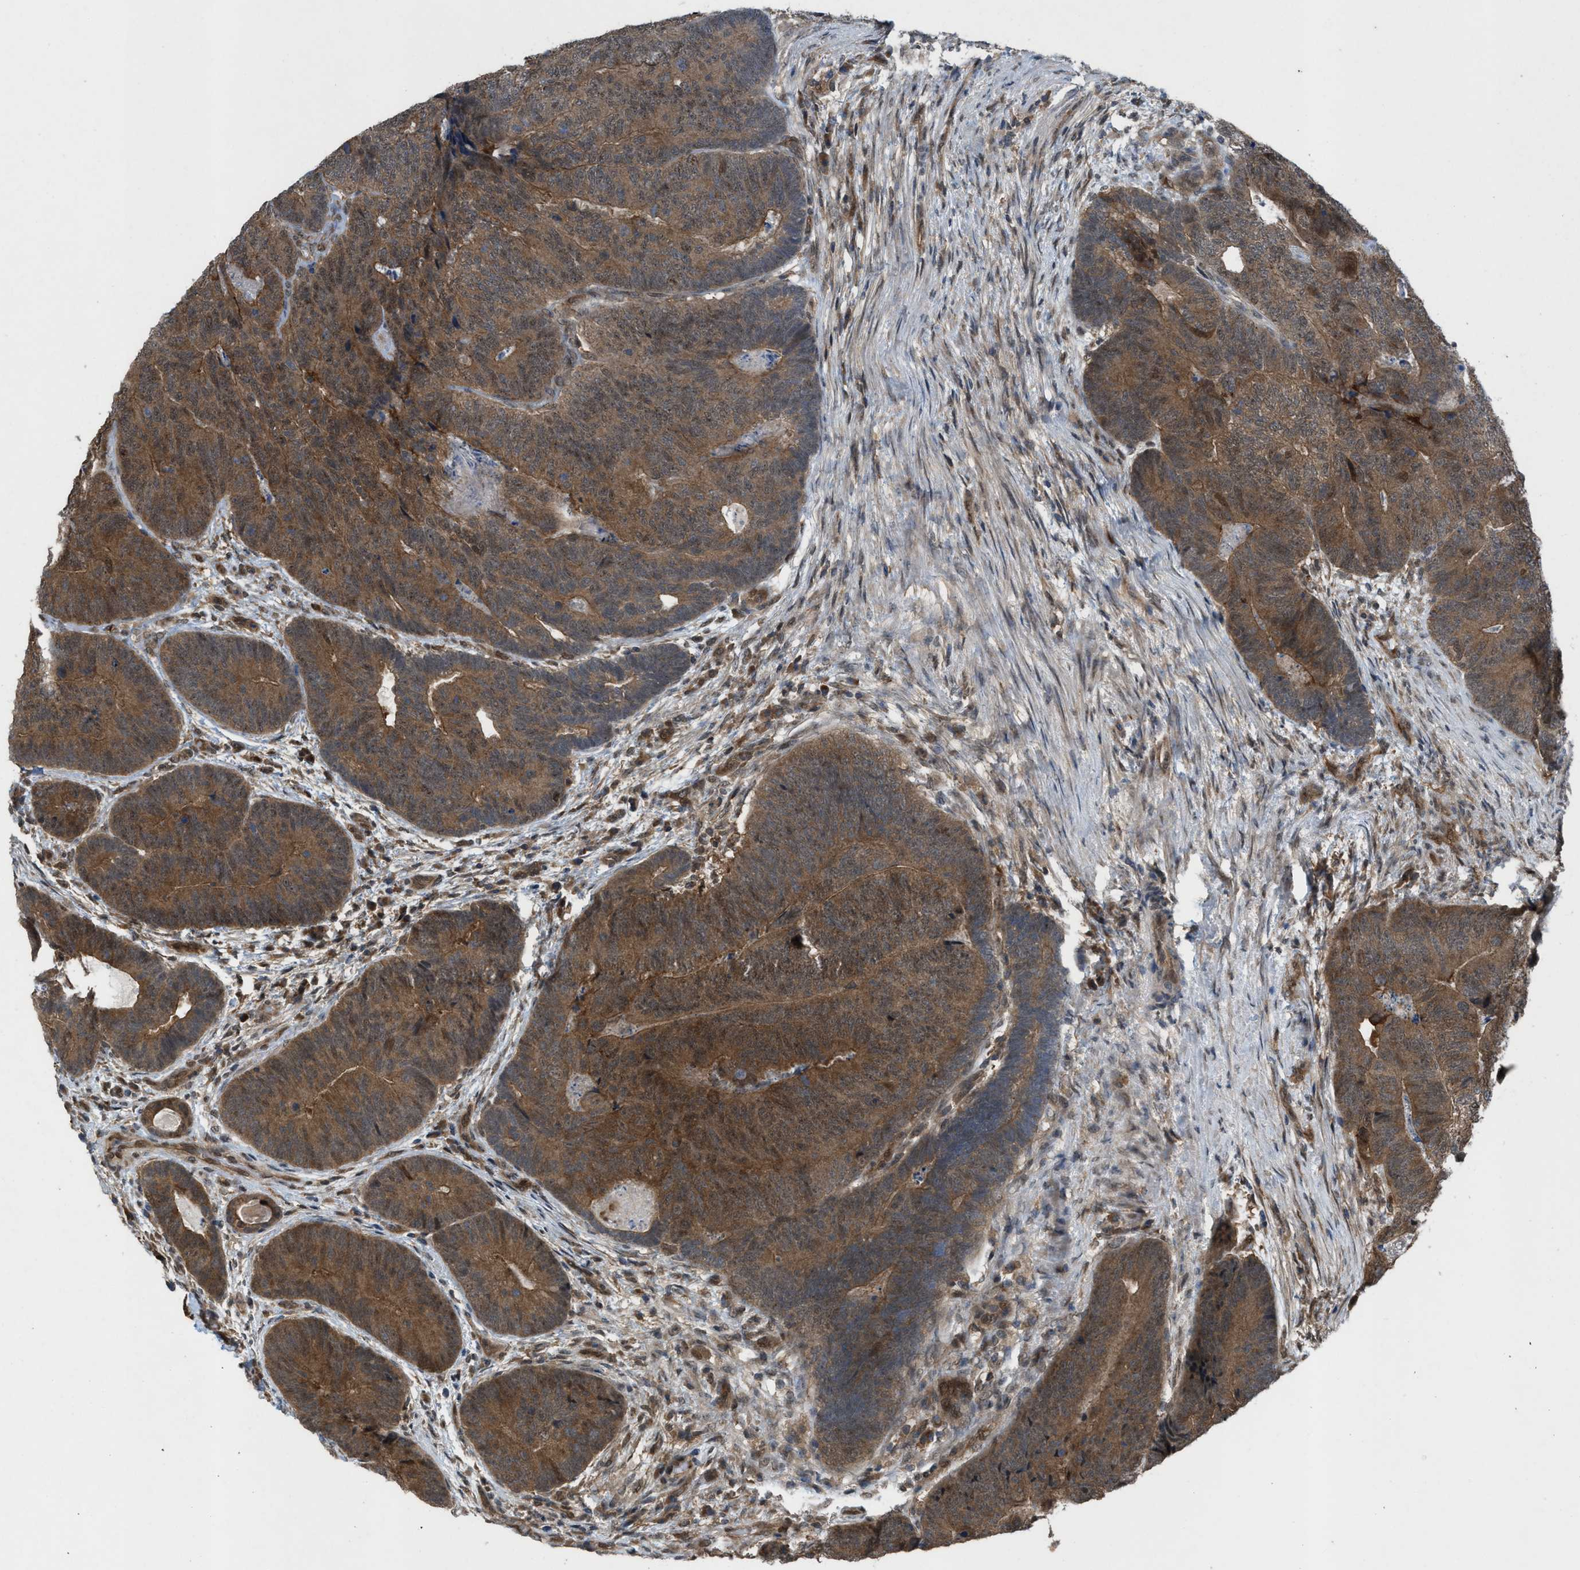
{"staining": {"intensity": "weak", "quantity": ">75%", "location": "cytoplasmic/membranous"}, "tissue": "colorectal cancer", "cell_type": "Tumor cells", "image_type": "cancer", "snomed": [{"axis": "morphology", "description": "Adenocarcinoma, NOS"}, {"axis": "topography", "description": "Colon"}], "caption": "A photomicrograph of colorectal cancer (adenocarcinoma) stained for a protein shows weak cytoplasmic/membranous brown staining in tumor cells.", "gene": "PLAA", "patient": {"sex": "female", "age": 67}}